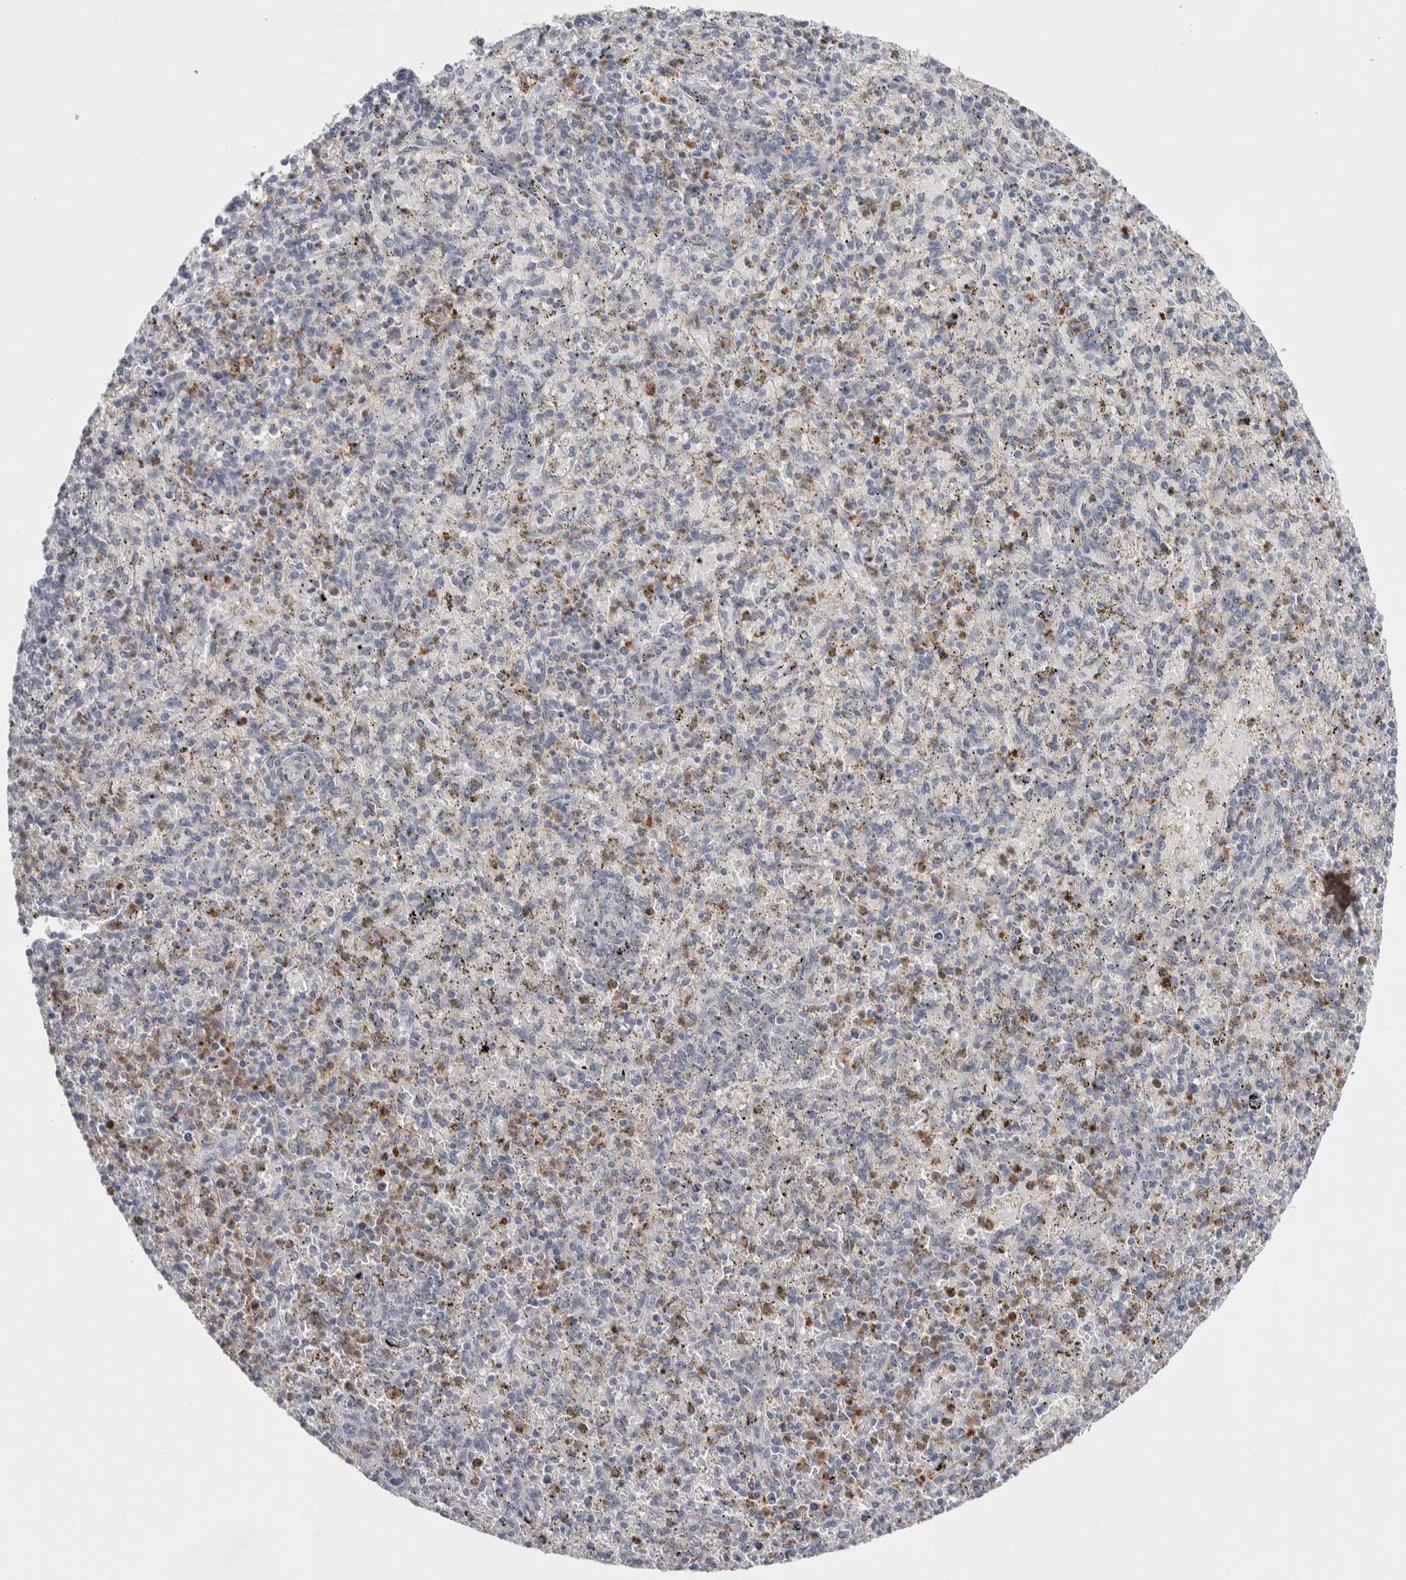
{"staining": {"intensity": "negative", "quantity": "none", "location": "none"}, "tissue": "spleen", "cell_type": "Cells in red pulp", "image_type": "normal", "snomed": [{"axis": "morphology", "description": "Normal tissue, NOS"}, {"axis": "topography", "description": "Spleen"}], "caption": "This is a micrograph of IHC staining of normal spleen, which shows no positivity in cells in red pulp.", "gene": "ASPN", "patient": {"sex": "male", "age": 72}}